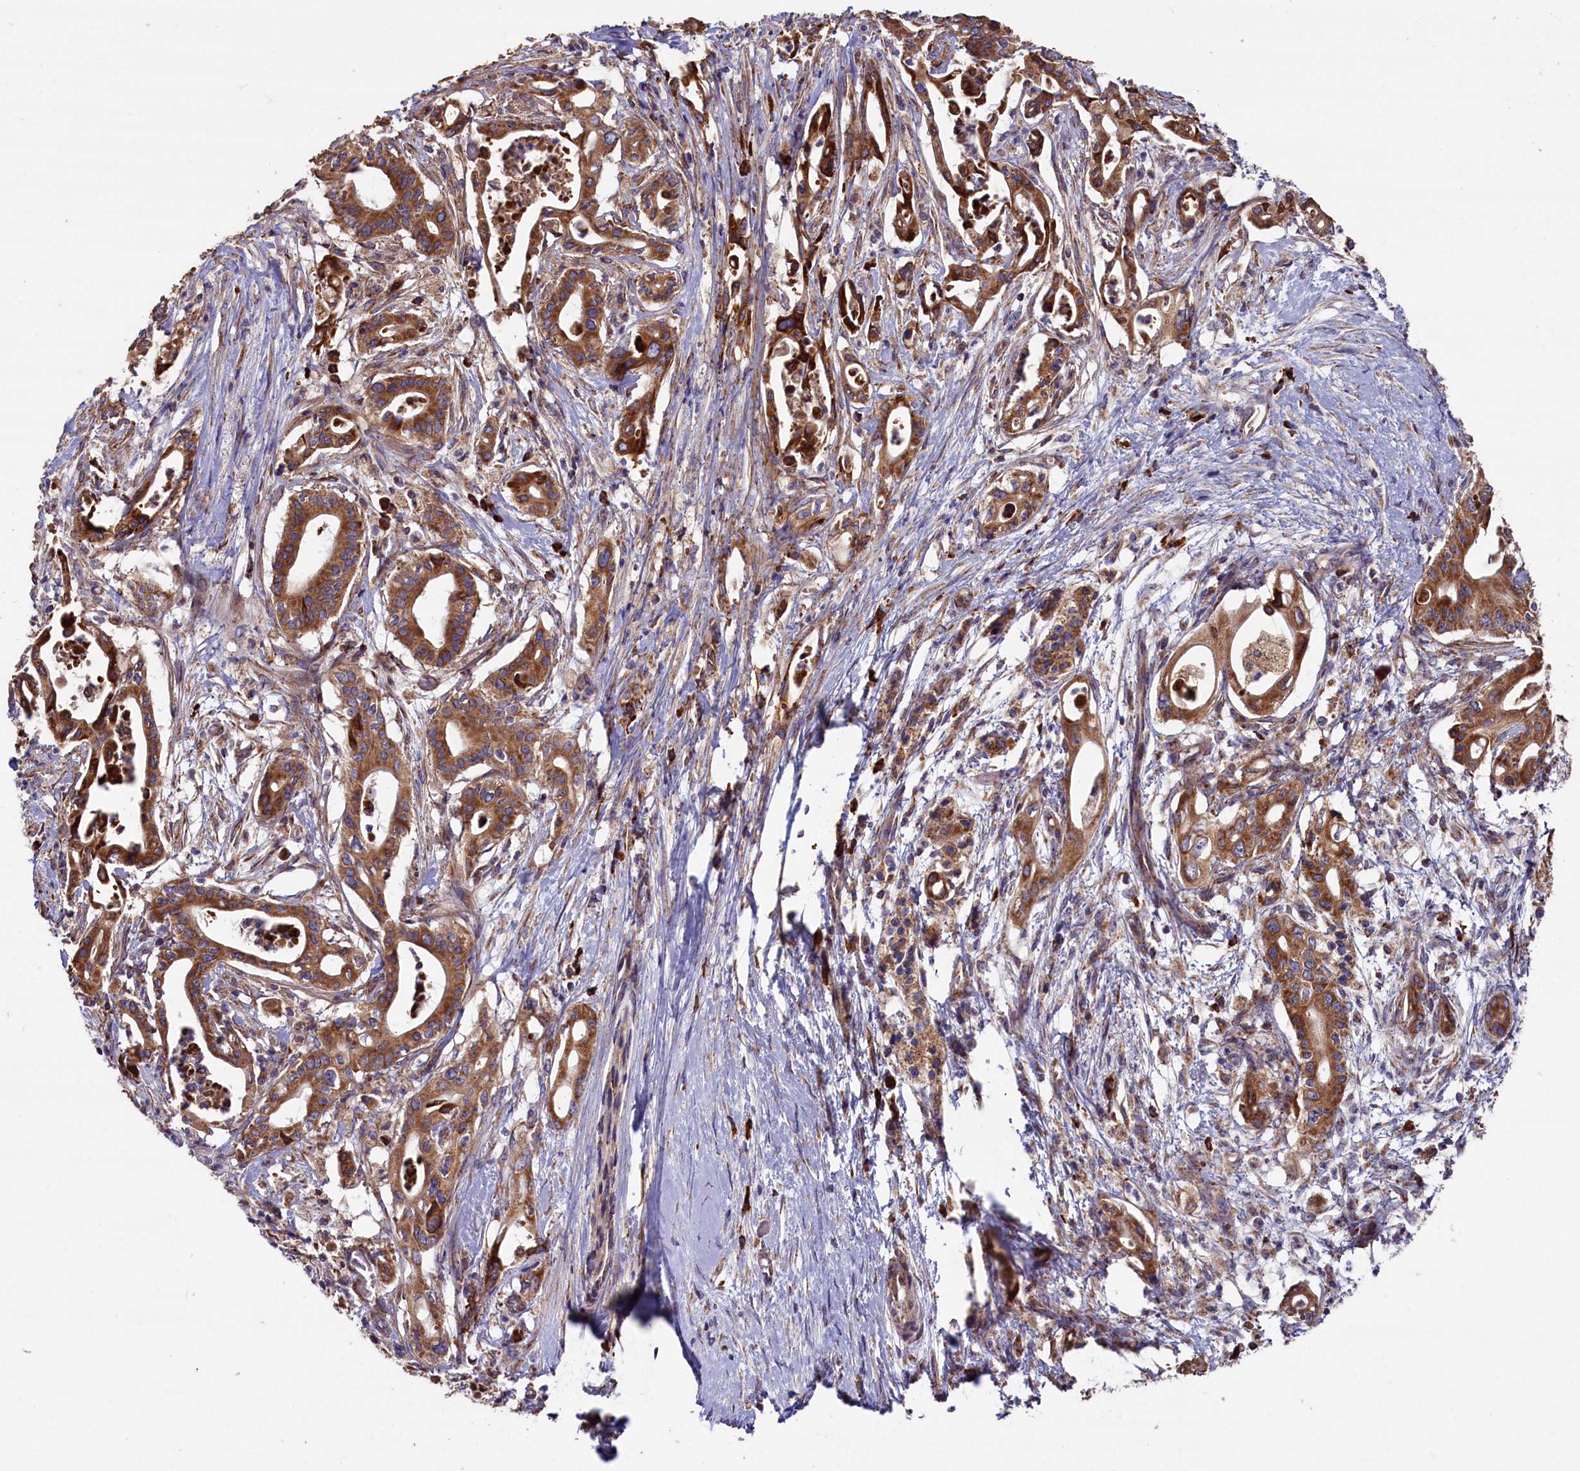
{"staining": {"intensity": "strong", "quantity": ">75%", "location": "cytoplasmic/membranous"}, "tissue": "pancreatic cancer", "cell_type": "Tumor cells", "image_type": "cancer", "snomed": [{"axis": "morphology", "description": "Adenocarcinoma, NOS"}, {"axis": "topography", "description": "Pancreas"}], "caption": "Approximately >75% of tumor cells in adenocarcinoma (pancreatic) reveal strong cytoplasmic/membranous protein expression as visualized by brown immunohistochemical staining.", "gene": "ZSWIM1", "patient": {"sex": "female", "age": 77}}